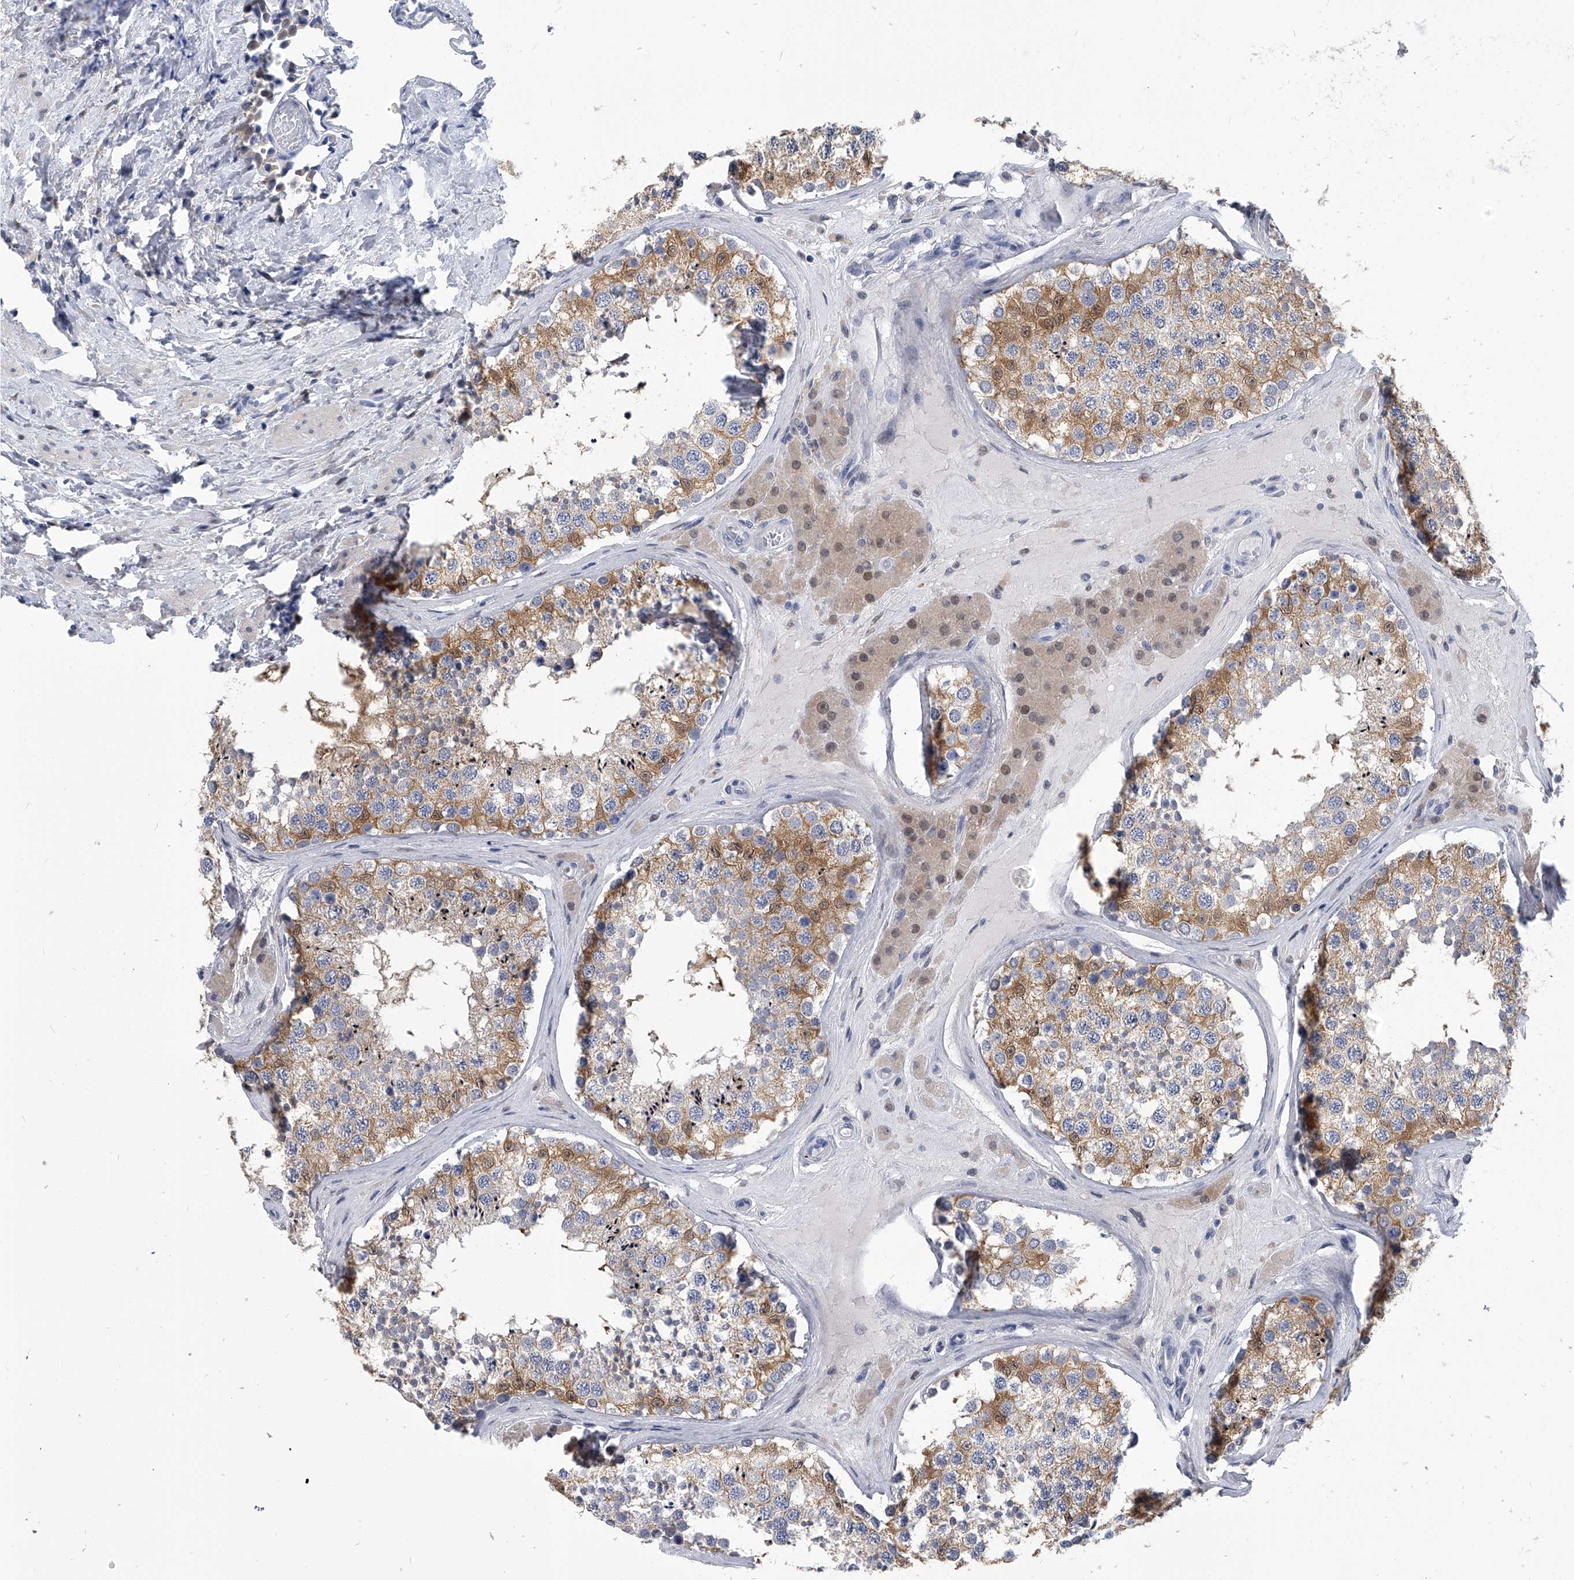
{"staining": {"intensity": "moderate", "quantity": ">75%", "location": "cytoplasmic/membranous"}, "tissue": "testis", "cell_type": "Cells in seminiferous ducts", "image_type": "normal", "snomed": [{"axis": "morphology", "description": "Normal tissue, NOS"}, {"axis": "topography", "description": "Testis"}], "caption": "The photomicrograph demonstrates a brown stain indicating the presence of a protein in the cytoplasmic/membranous of cells in seminiferous ducts in testis.", "gene": "PDXK", "patient": {"sex": "male", "age": 46}}